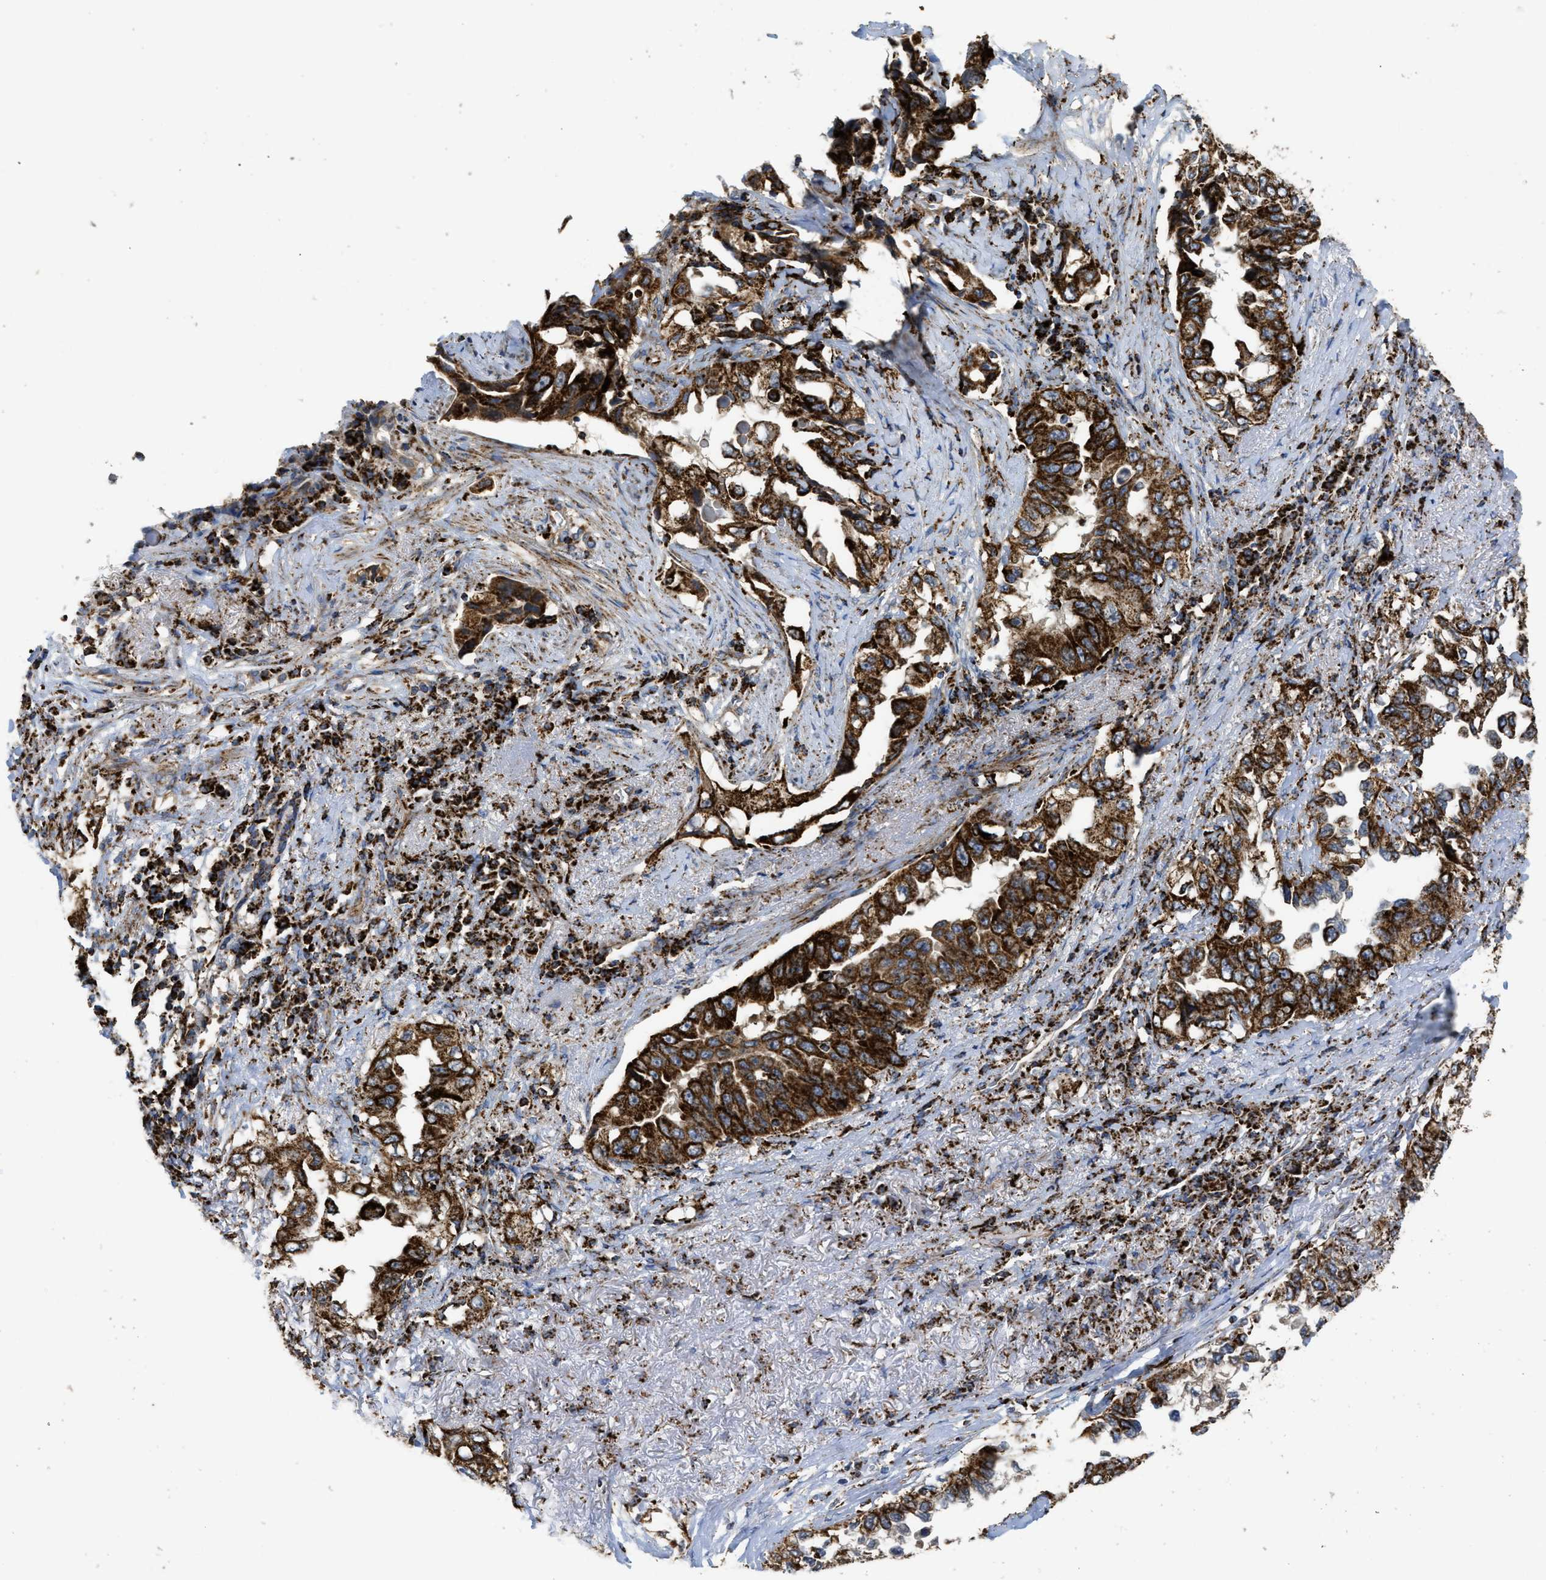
{"staining": {"intensity": "strong", "quantity": ">75%", "location": "cytoplasmic/membranous"}, "tissue": "lung cancer", "cell_type": "Tumor cells", "image_type": "cancer", "snomed": [{"axis": "morphology", "description": "Adenocarcinoma, NOS"}, {"axis": "topography", "description": "Lung"}], "caption": "This is a histology image of immunohistochemistry (IHC) staining of lung adenocarcinoma, which shows strong expression in the cytoplasmic/membranous of tumor cells.", "gene": "SQOR", "patient": {"sex": "female", "age": 51}}